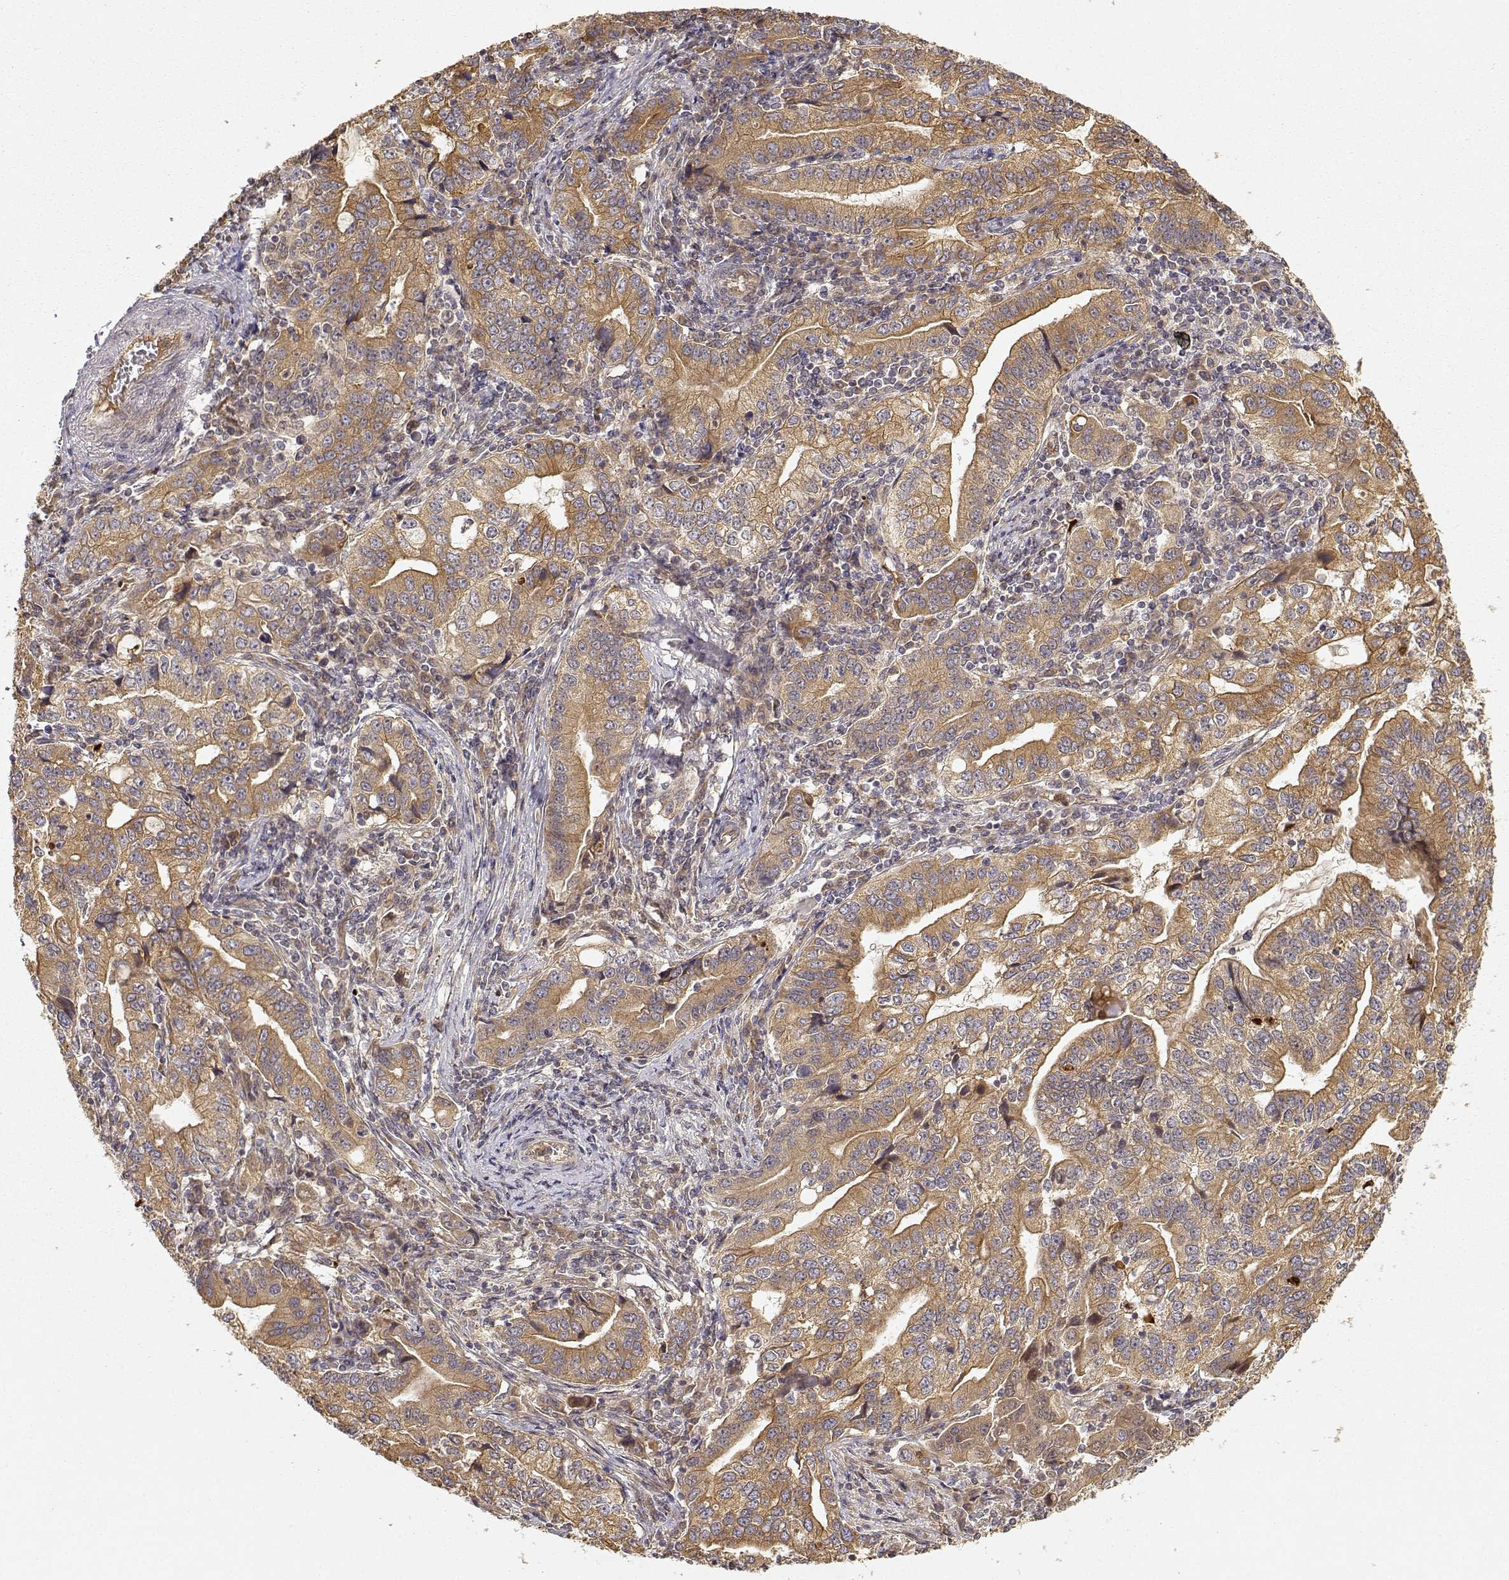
{"staining": {"intensity": "moderate", "quantity": ">75%", "location": "cytoplasmic/membranous"}, "tissue": "stomach cancer", "cell_type": "Tumor cells", "image_type": "cancer", "snomed": [{"axis": "morphology", "description": "Adenocarcinoma, NOS"}, {"axis": "topography", "description": "Stomach, lower"}], "caption": "Stomach cancer (adenocarcinoma) stained with immunohistochemistry (IHC) shows moderate cytoplasmic/membranous expression in about >75% of tumor cells.", "gene": "CDK5RAP2", "patient": {"sex": "female", "age": 72}}